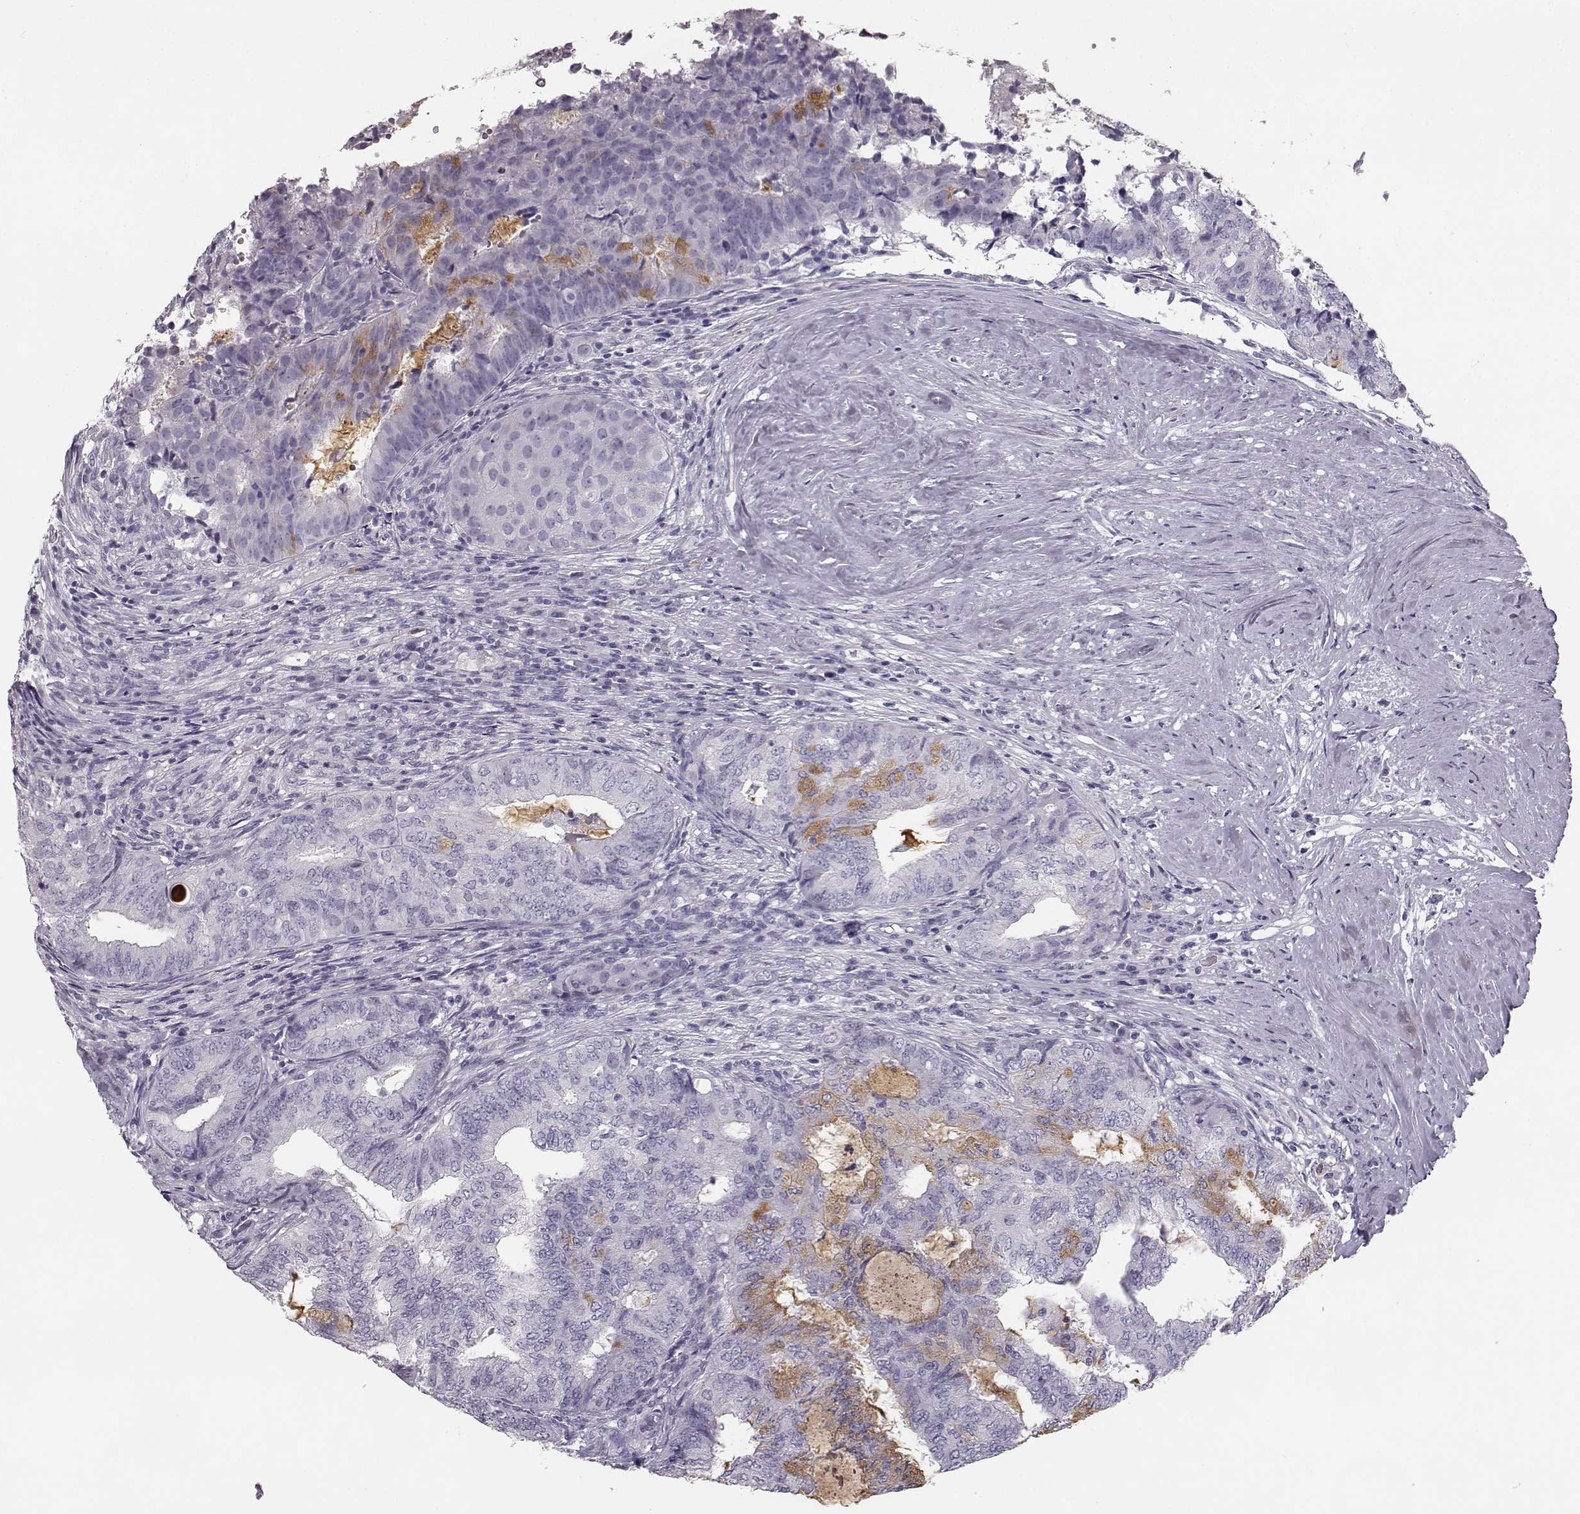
{"staining": {"intensity": "negative", "quantity": "none", "location": "none"}, "tissue": "endometrial cancer", "cell_type": "Tumor cells", "image_type": "cancer", "snomed": [{"axis": "morphology", "description": "Adenocarcinoma, NOS"}, {"axis": "topography", "description": "Endometrium"}], "caption": "Tumor cells show no significant positivity in endometrial cancer (adenocarcinoma).", "gene": "NPTXR", "patient": {"sex": "female", "age": 62}}